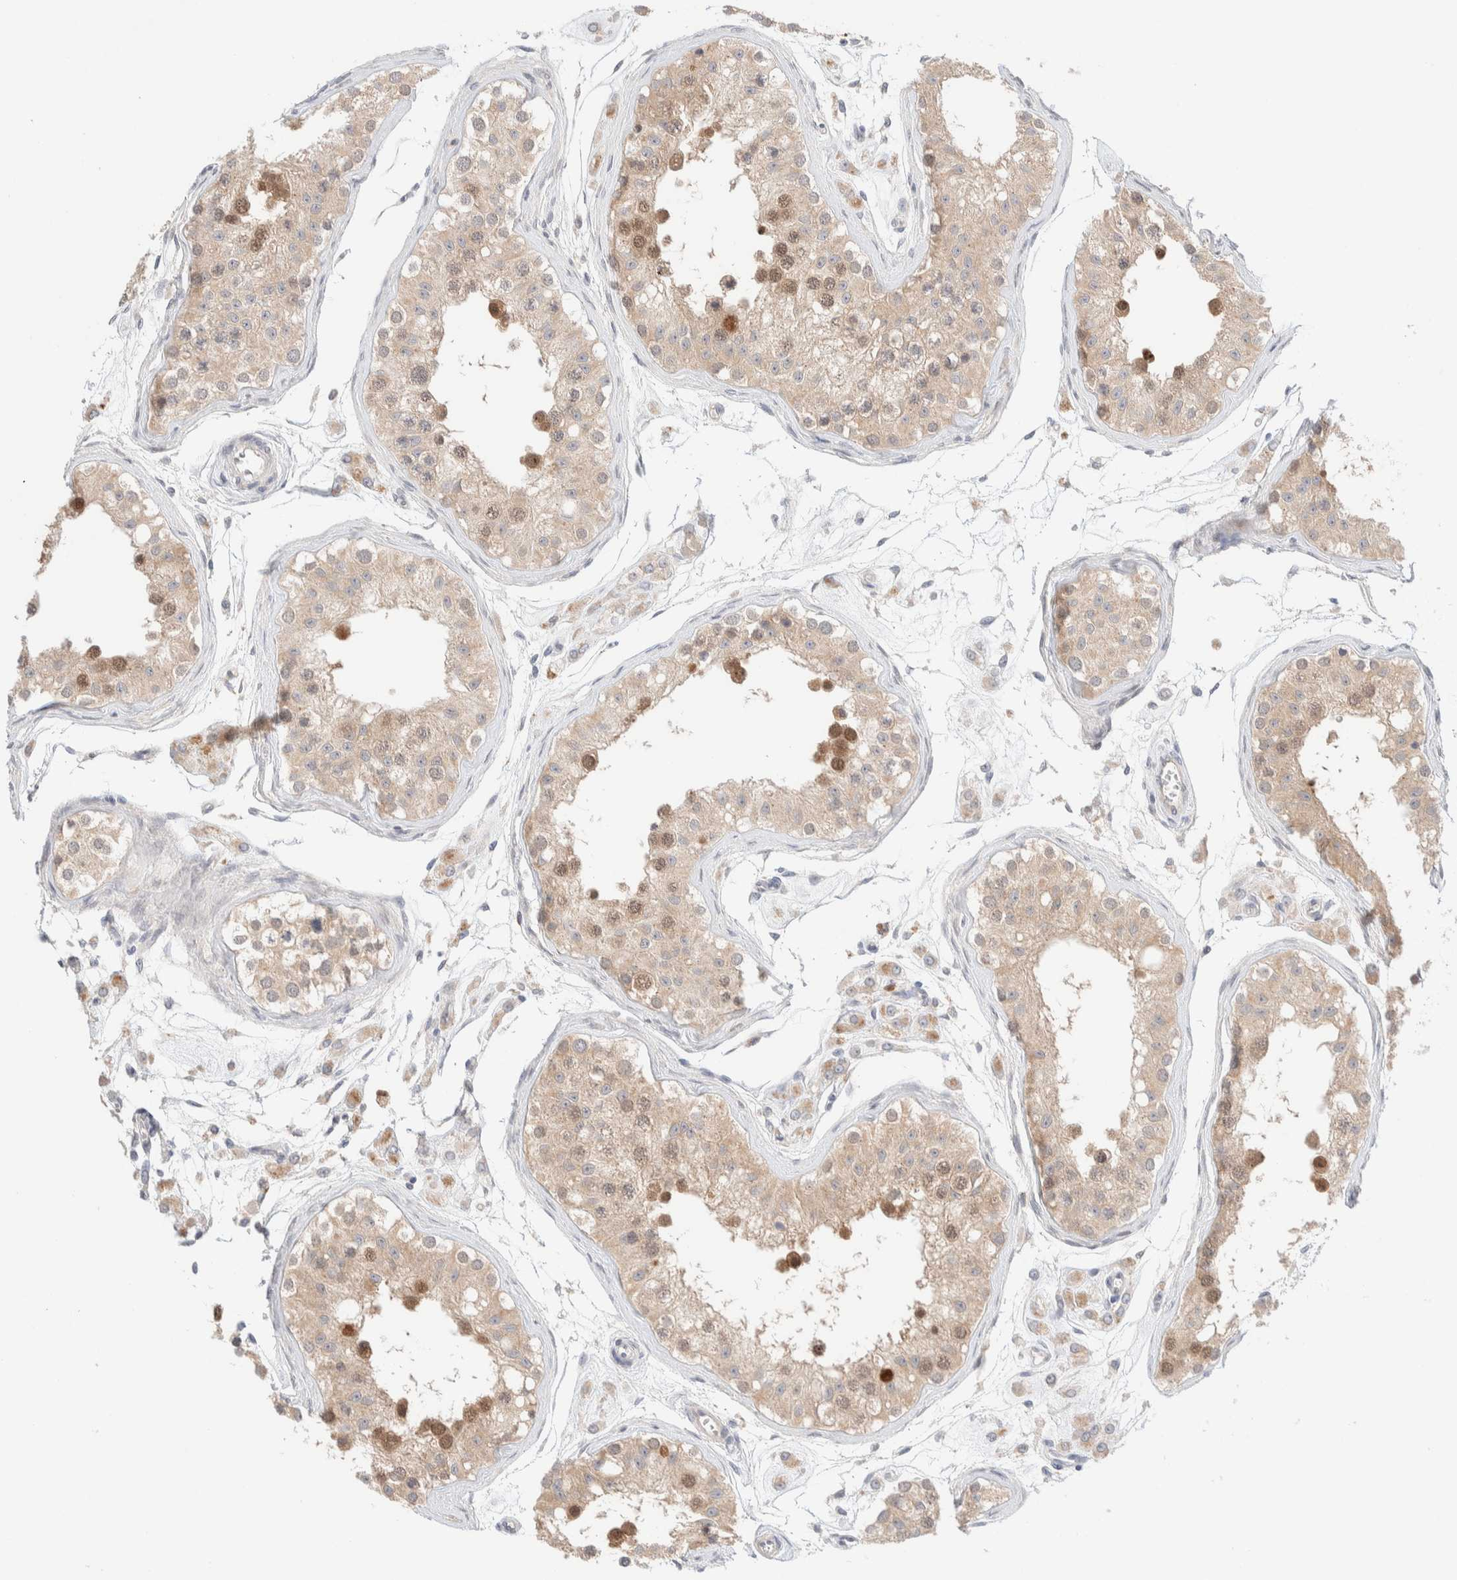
{"staining": {"intensity": "moderate", "quantity": ">75%", "location": "cytoplasmic/membranous,nuclear"}, "tissue": "testis", "cell_type": "Cells in seminiferous ducts", "image_type": "normal", "snomed": [{"axis": "morphology", "description": "Normal tissue, NOS"}, {"axis": "morphology", "description": "Adenocarcinoma, metastatic, NOS"}, {"axis": "topography", "description": "Testis"}], "caption": "Immunohistochemistry staining of unremarkable testis, which reveals medium levels of moderate cytoplasmic/membranous,nuclear expression in approximately >75% of cells in seminiferous ducts indicating moderate cytoplasmic/membranous,nuclear protein positivity. The staining was performed using DAB (3,3'-diaminobenzidine) (brown) for protein detection and nuclei were counterstained in hematoxylin (blue).", "gene": "CHKA", "patient": {"sex": "male", "age": 26}}